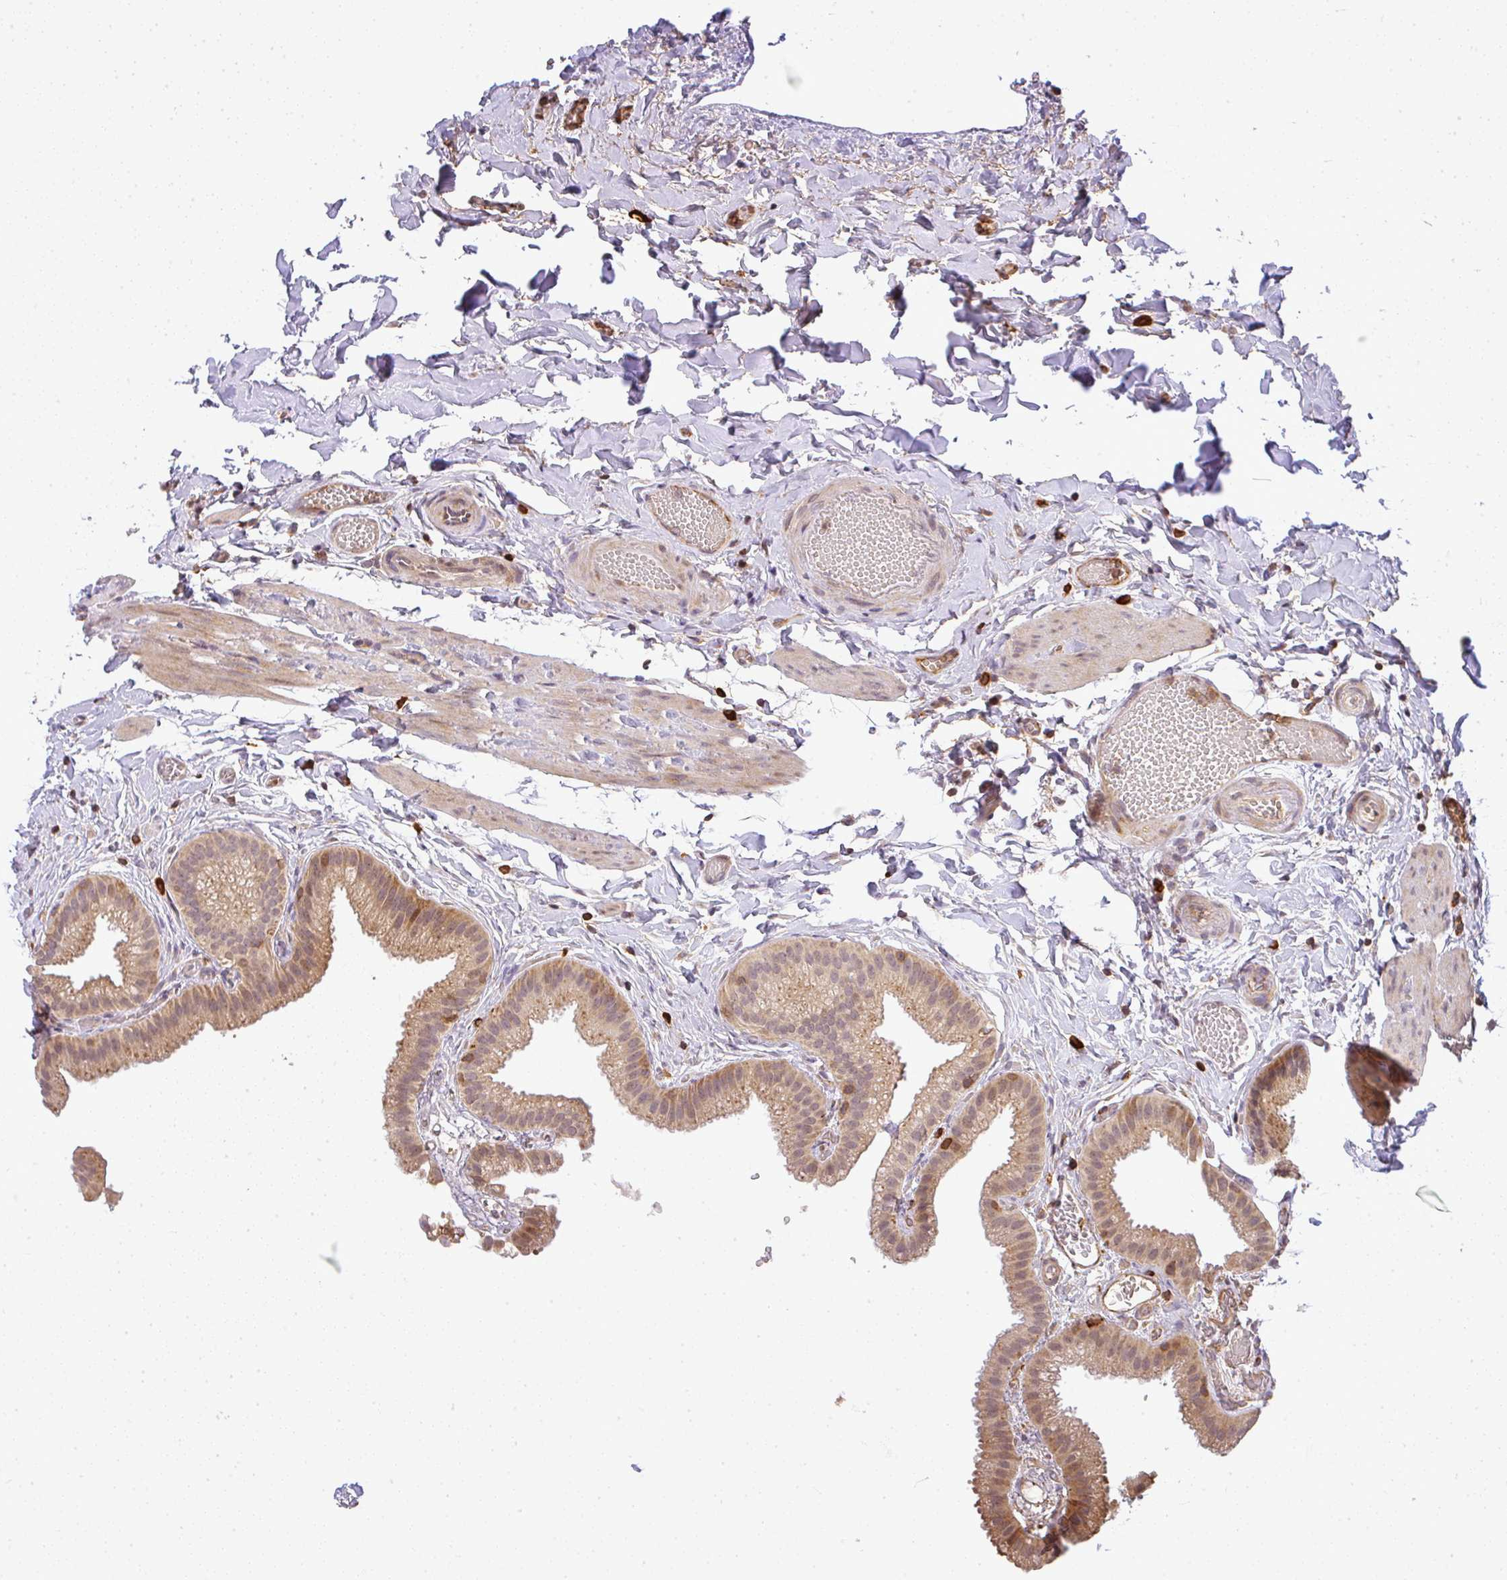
{"staining": {"intensity": "moderate", "quantity": ">75%", "location": "cytoplasmic/membranous"}, "tissue": "gallbladder", "cell_type": "Glandular cells", "image_type": "normal", "snomed": [{"axis": "morphology", "description": "Normal tissue, NOS"}, {"axis": "topography", "description": "Gallbladder"}], "caption": "Normal gallbladder was stained to show a protein in brown. There is medium levels of moderate cytoplasmic/membranous positivity in about >75% of glandular cells. (Brightfield microscopy of DAB IHC at high magnification).", "gene": "FAM153A", "patient": {"sex": "female", "age": 63}}